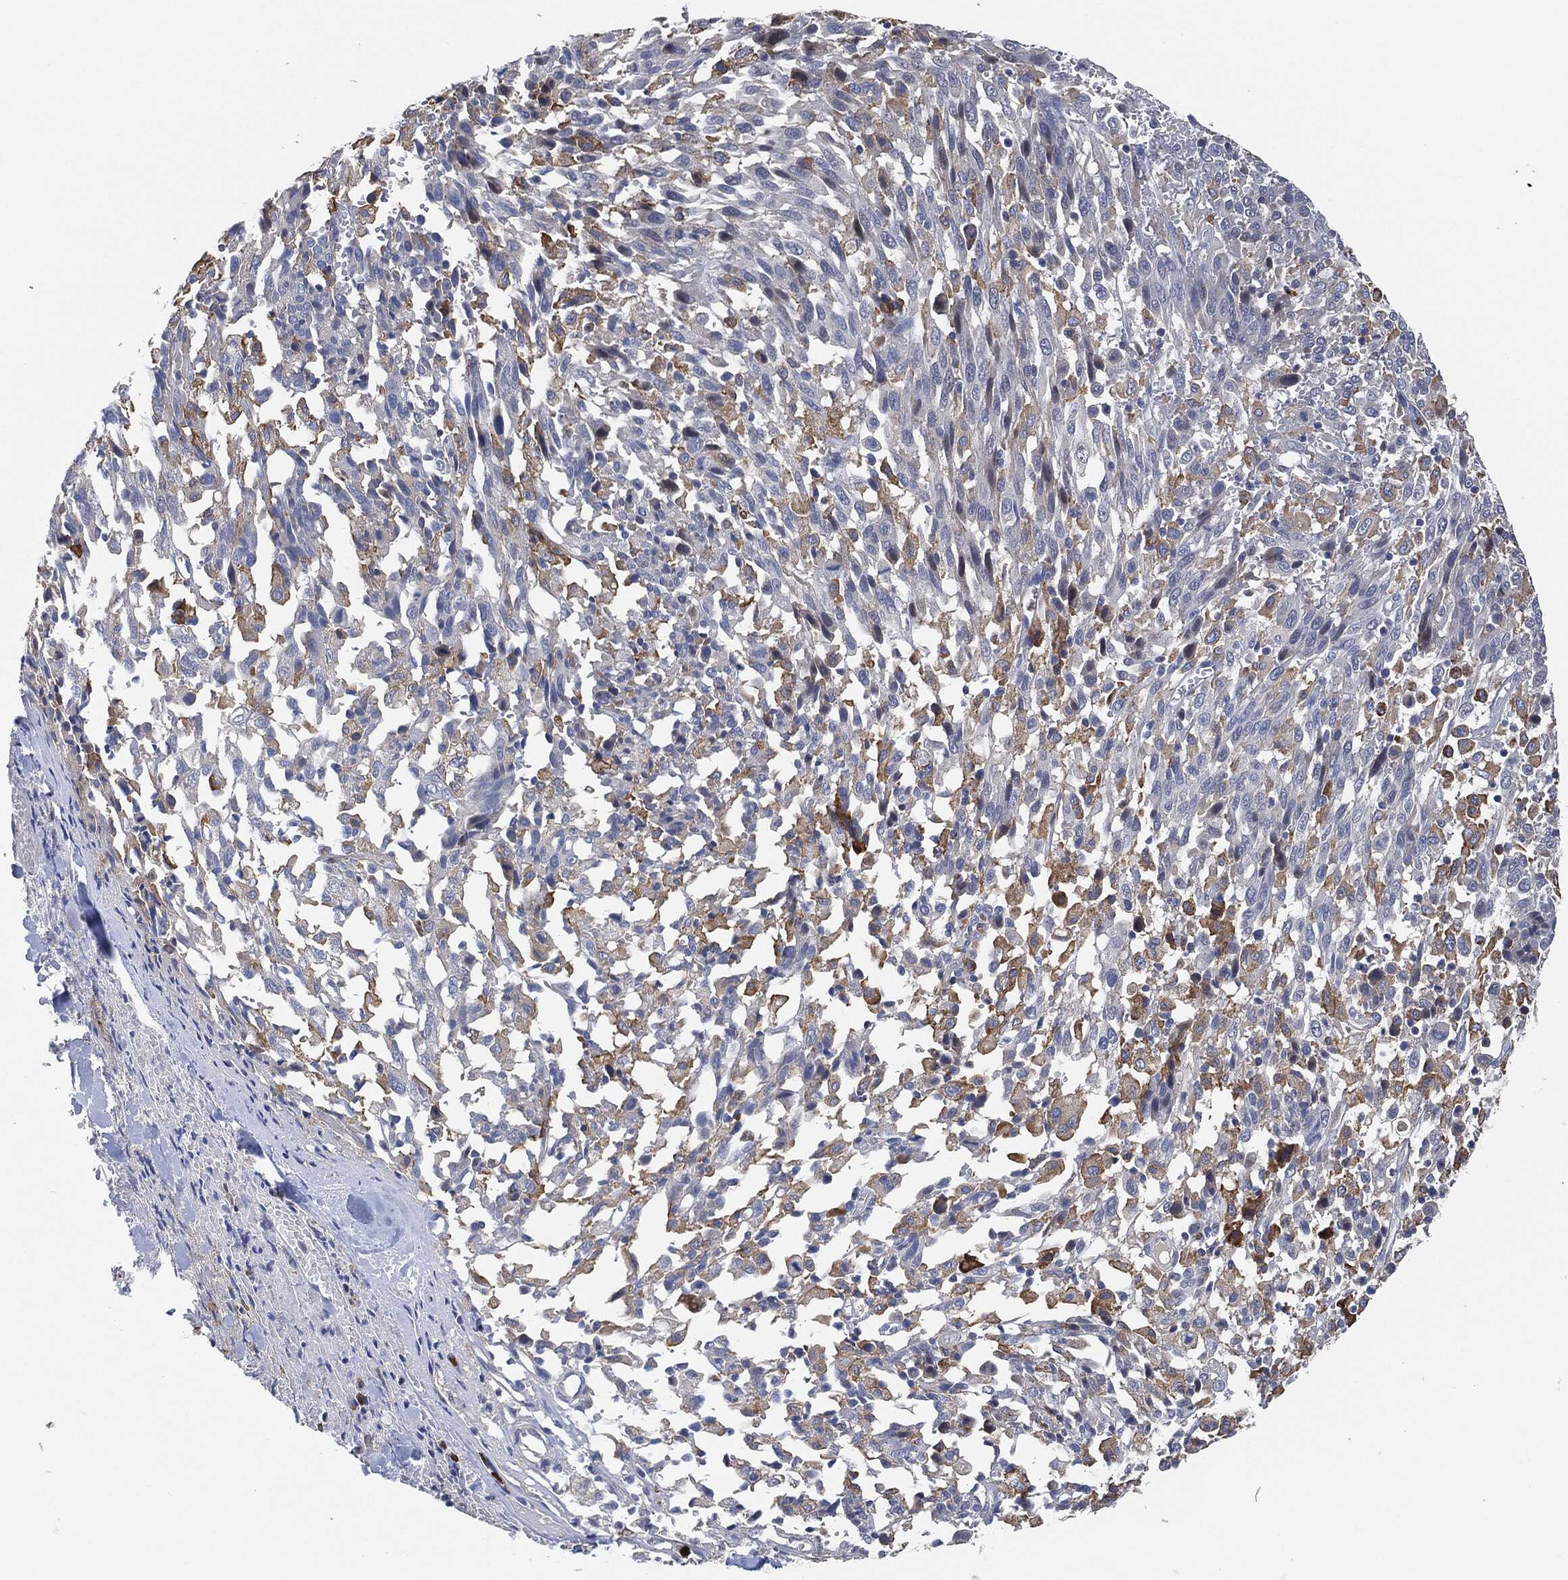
{"staining": {"intensity": "moderate", "quantity": "25%-75%", "location": "cytoplasmic/membranous"}, "tissue": "melanoma", "cell_type": "Tumor cells", "image_type": "cancer", "snomed": [{"axis": "morphology", "description": "Malignant melanoma, NOS"}, {"axis": "topography", "description": "Skin"}], "caption": "A histopathology image of human malignant melanoma stained for a protein shows moderate cytoplasmic/membranous brown staining in tumor cells.", "gene": "VSIG4", "patient": {"sex": "female", "age": 91}}